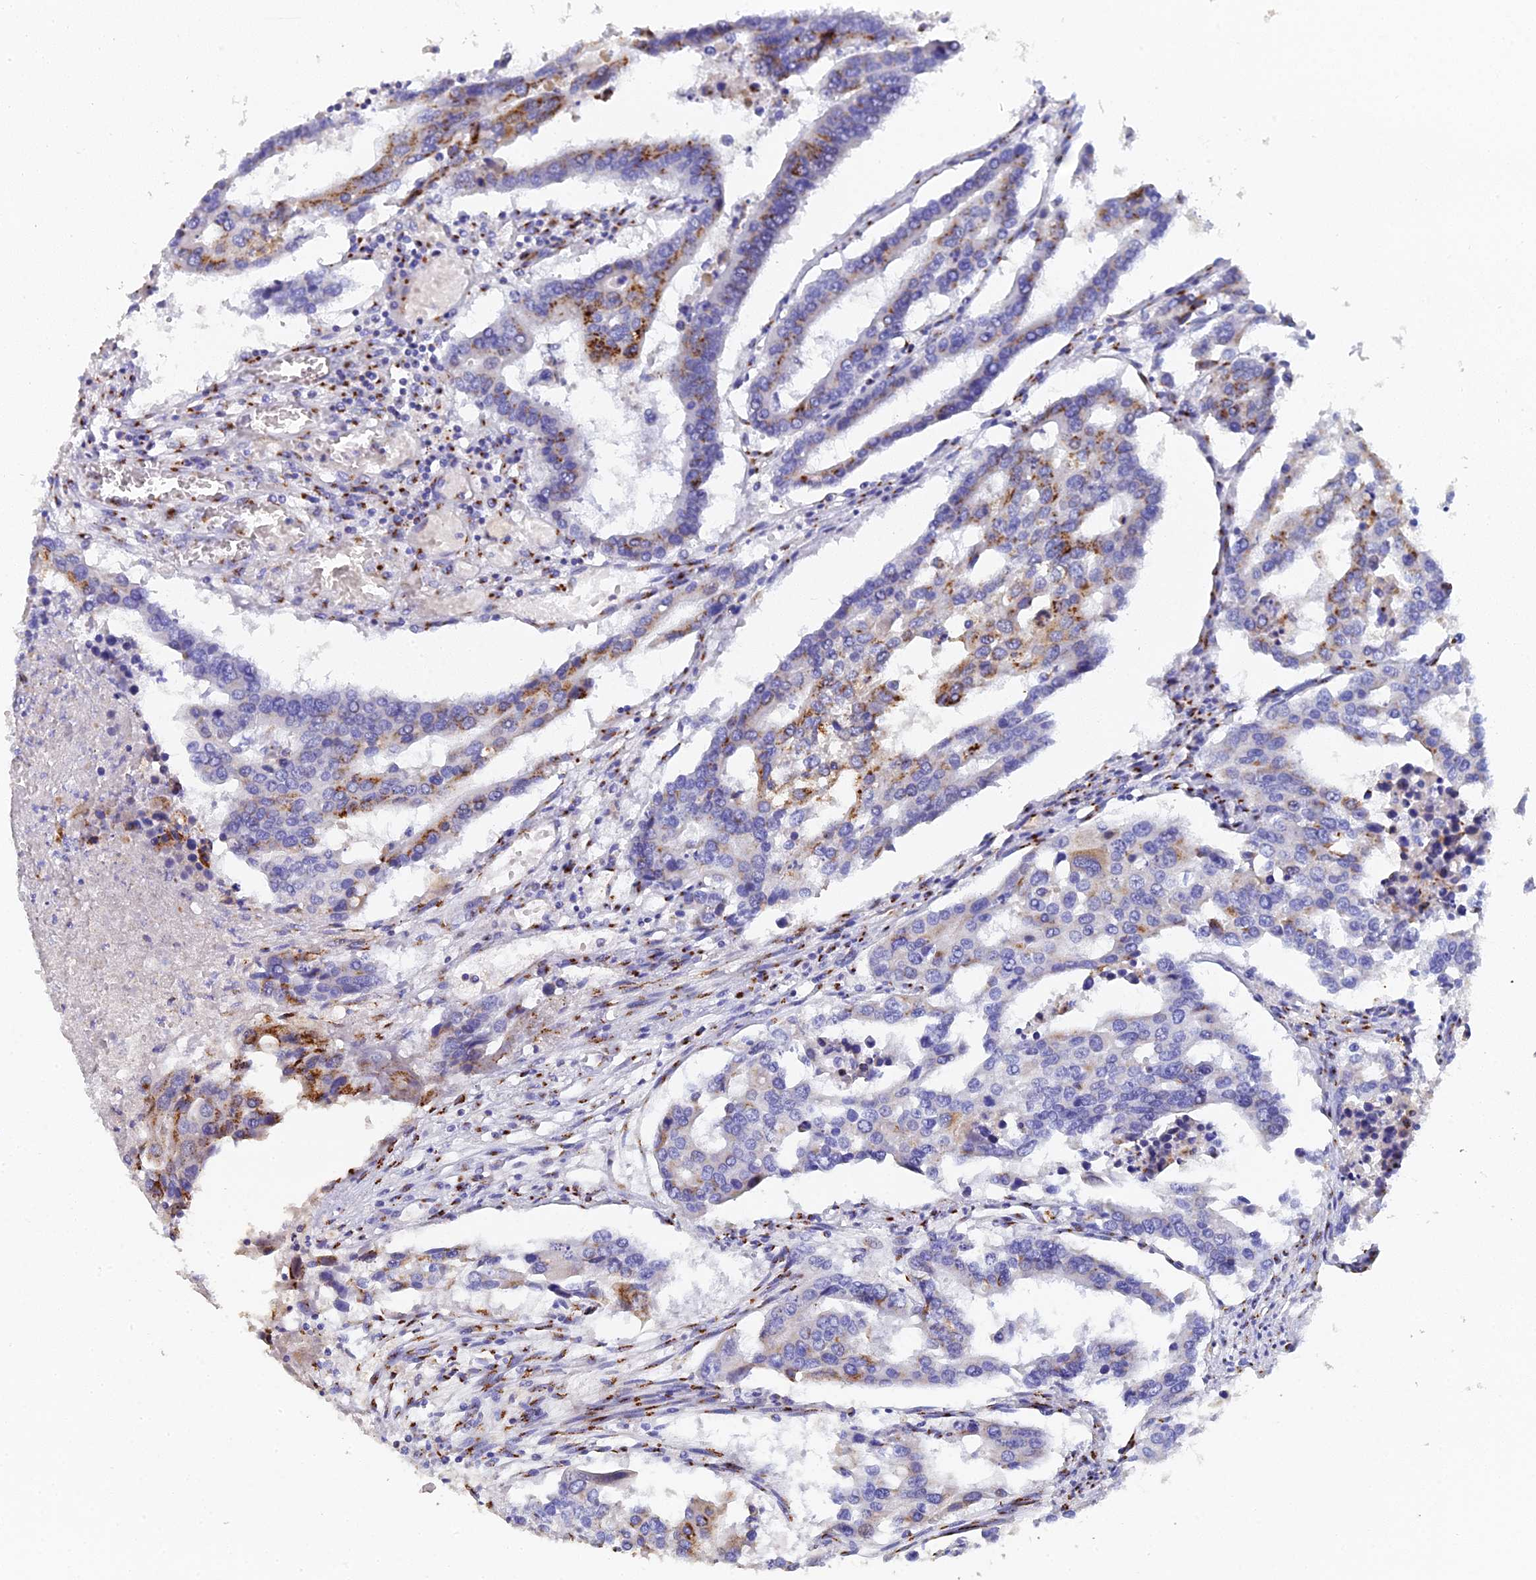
{"staining": {"intensity": "moderate", "quantity": "<25%", "location": "cytoplasmic/membranous"}, "tissue": "colorectal cancer", "cell_type": "Tumor cells", "image_type": "cancer", "snomed": [{"axis": "morphology", "description": "Adenocarcinoma, NOS"}, {"axis": "topography", "description": "Colon"}], "caption": "Protein staining of colorectal cancer (adenocarcinoma) tissue demonstrates moderate cytoplasmic/membranous expression in approximately <25% of tumor cells.", "gene": "ENSG00000268674", "patient": {"sex": "male", "age": 77}}